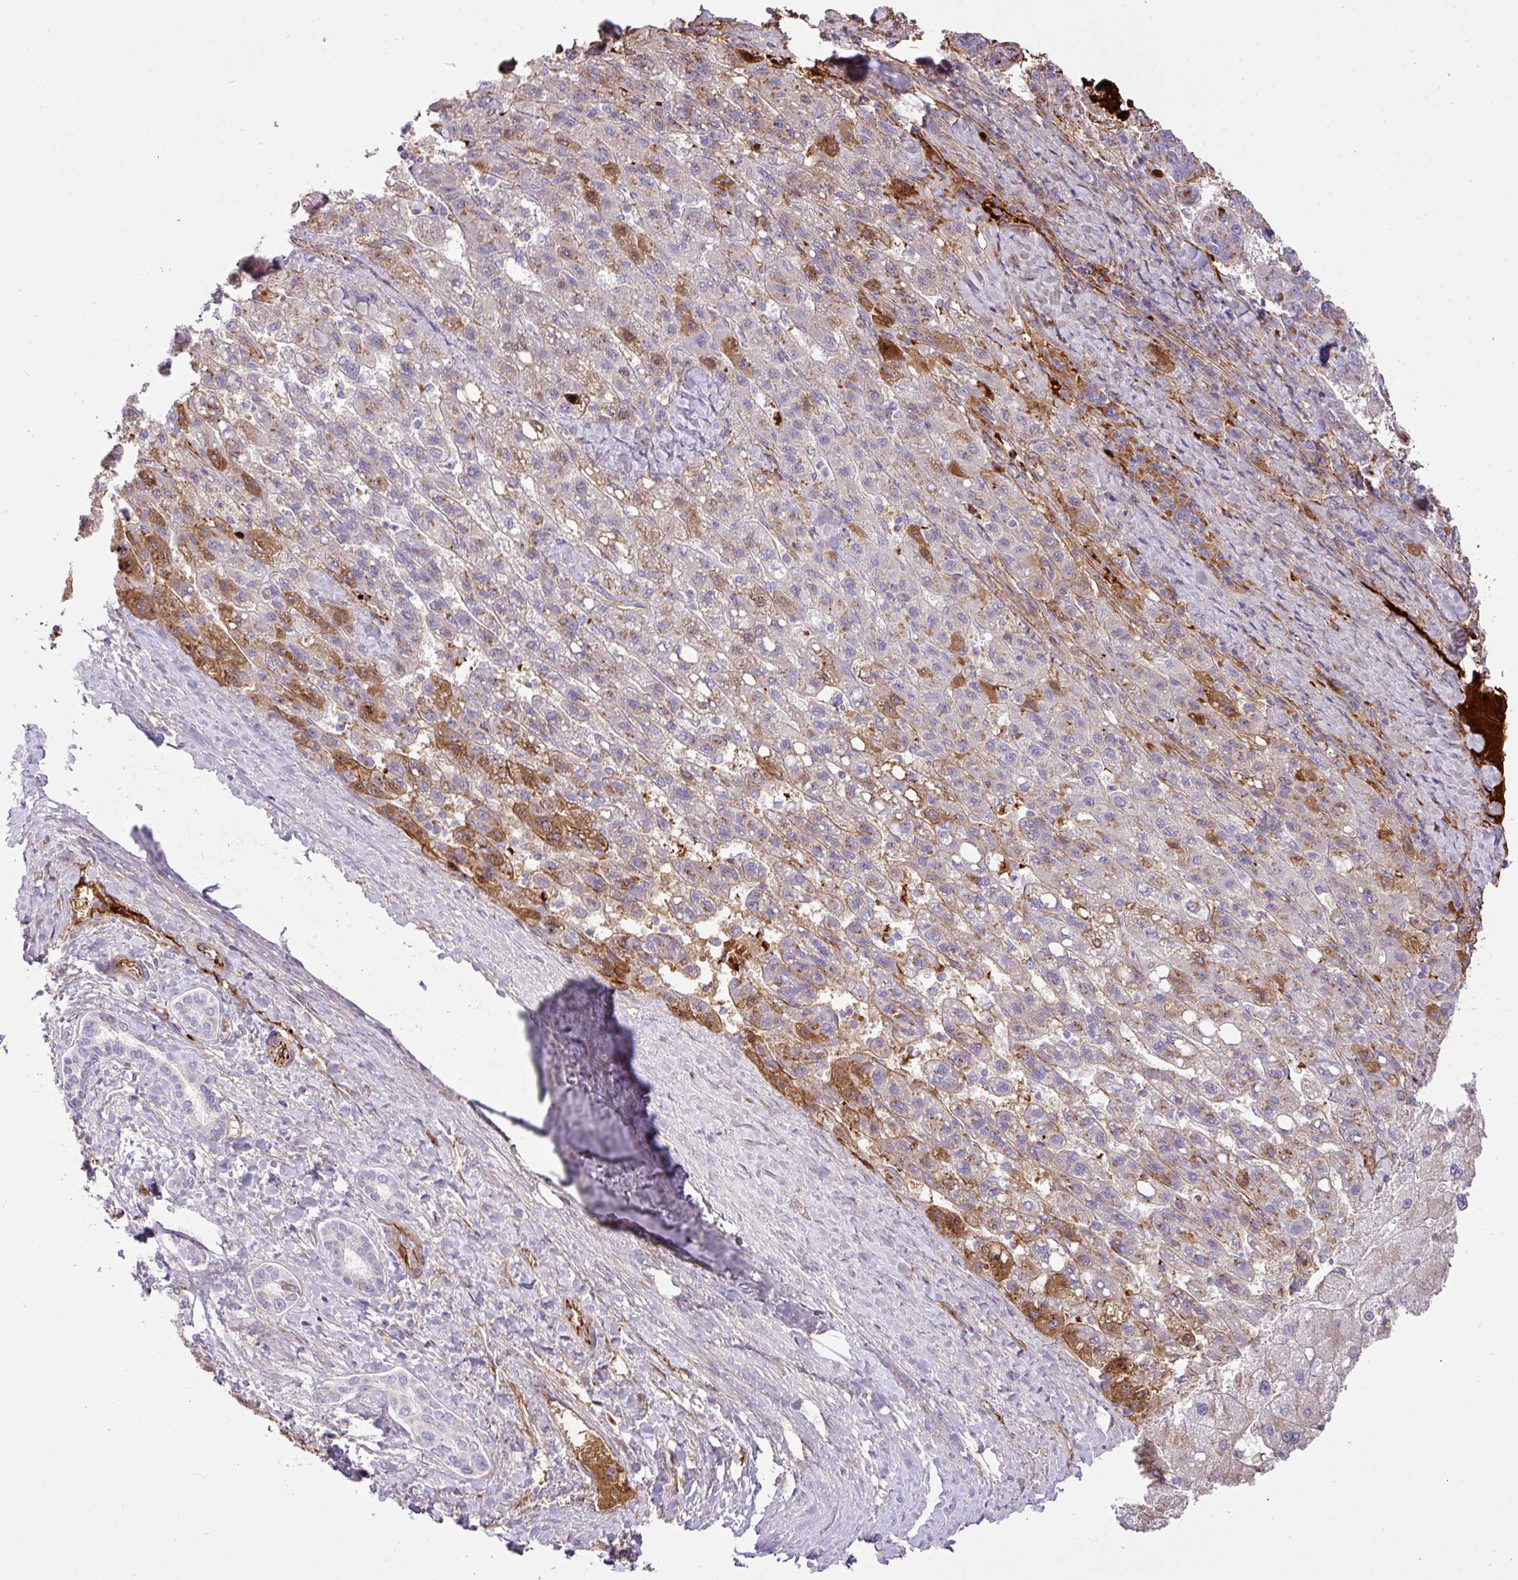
{"staining": {"intensity": "moderate", "quantity": "<25%", "location": "cytoplasmic/membranous"}, "tissue": "liver cancer", "cell_type": "Tumor cells", "image_type": "cancer", "snomed": [{"axis": "morphology", "description": "Carcinoma, Hepatocellular, NOS"}, {"axis": "topography", "description": "Liver"}], "caption": "Immunohistochemistry (IHC) of human hepatocellular carcinoma (liver) reveals low levels of moderate cytoplasmic/membranous staining in approximately <25% of tumor cells. Nuclei are stained in blue.", "gene": "CTXN2", "patient": {"sex": "female", "age": 82}}